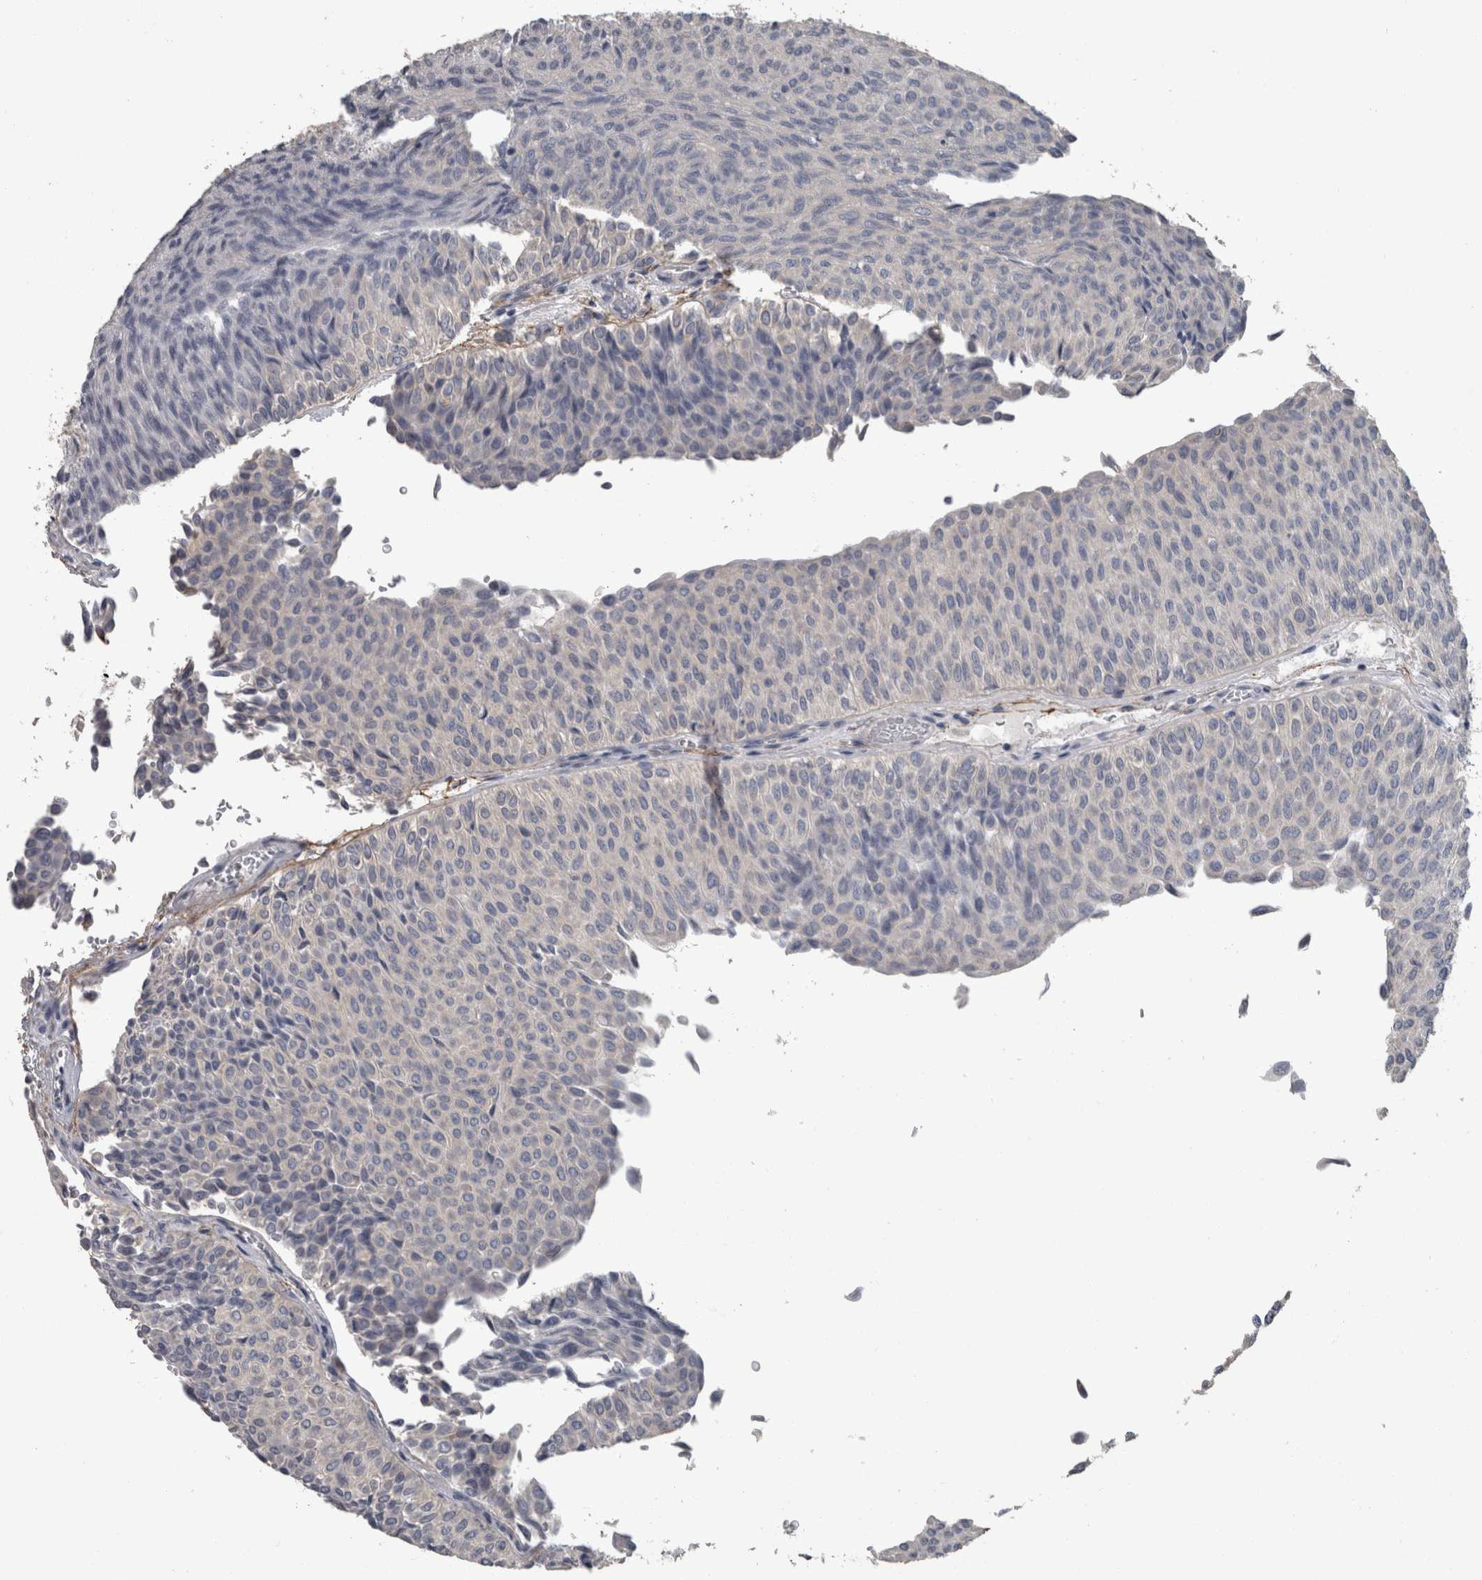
{"staining": {"intensity": "negative", "quantity": "none", "location": "none"}, "tissue": "urothelial cancer", "cell_type": "Tumor cells", "image_type": "cancer", "snomed": [{"axis": "morphology", "description": "Urothelial carcinoma, Low grade"}, {"axis": "topography", "description": "Urinary bladder"}], "caption": "Human urothelial cancer stained for a protein using IHC exhibits no staining in tumor cells.", "gene": "EFEMP2", "patient": {"sex": "male", "age": 78}}